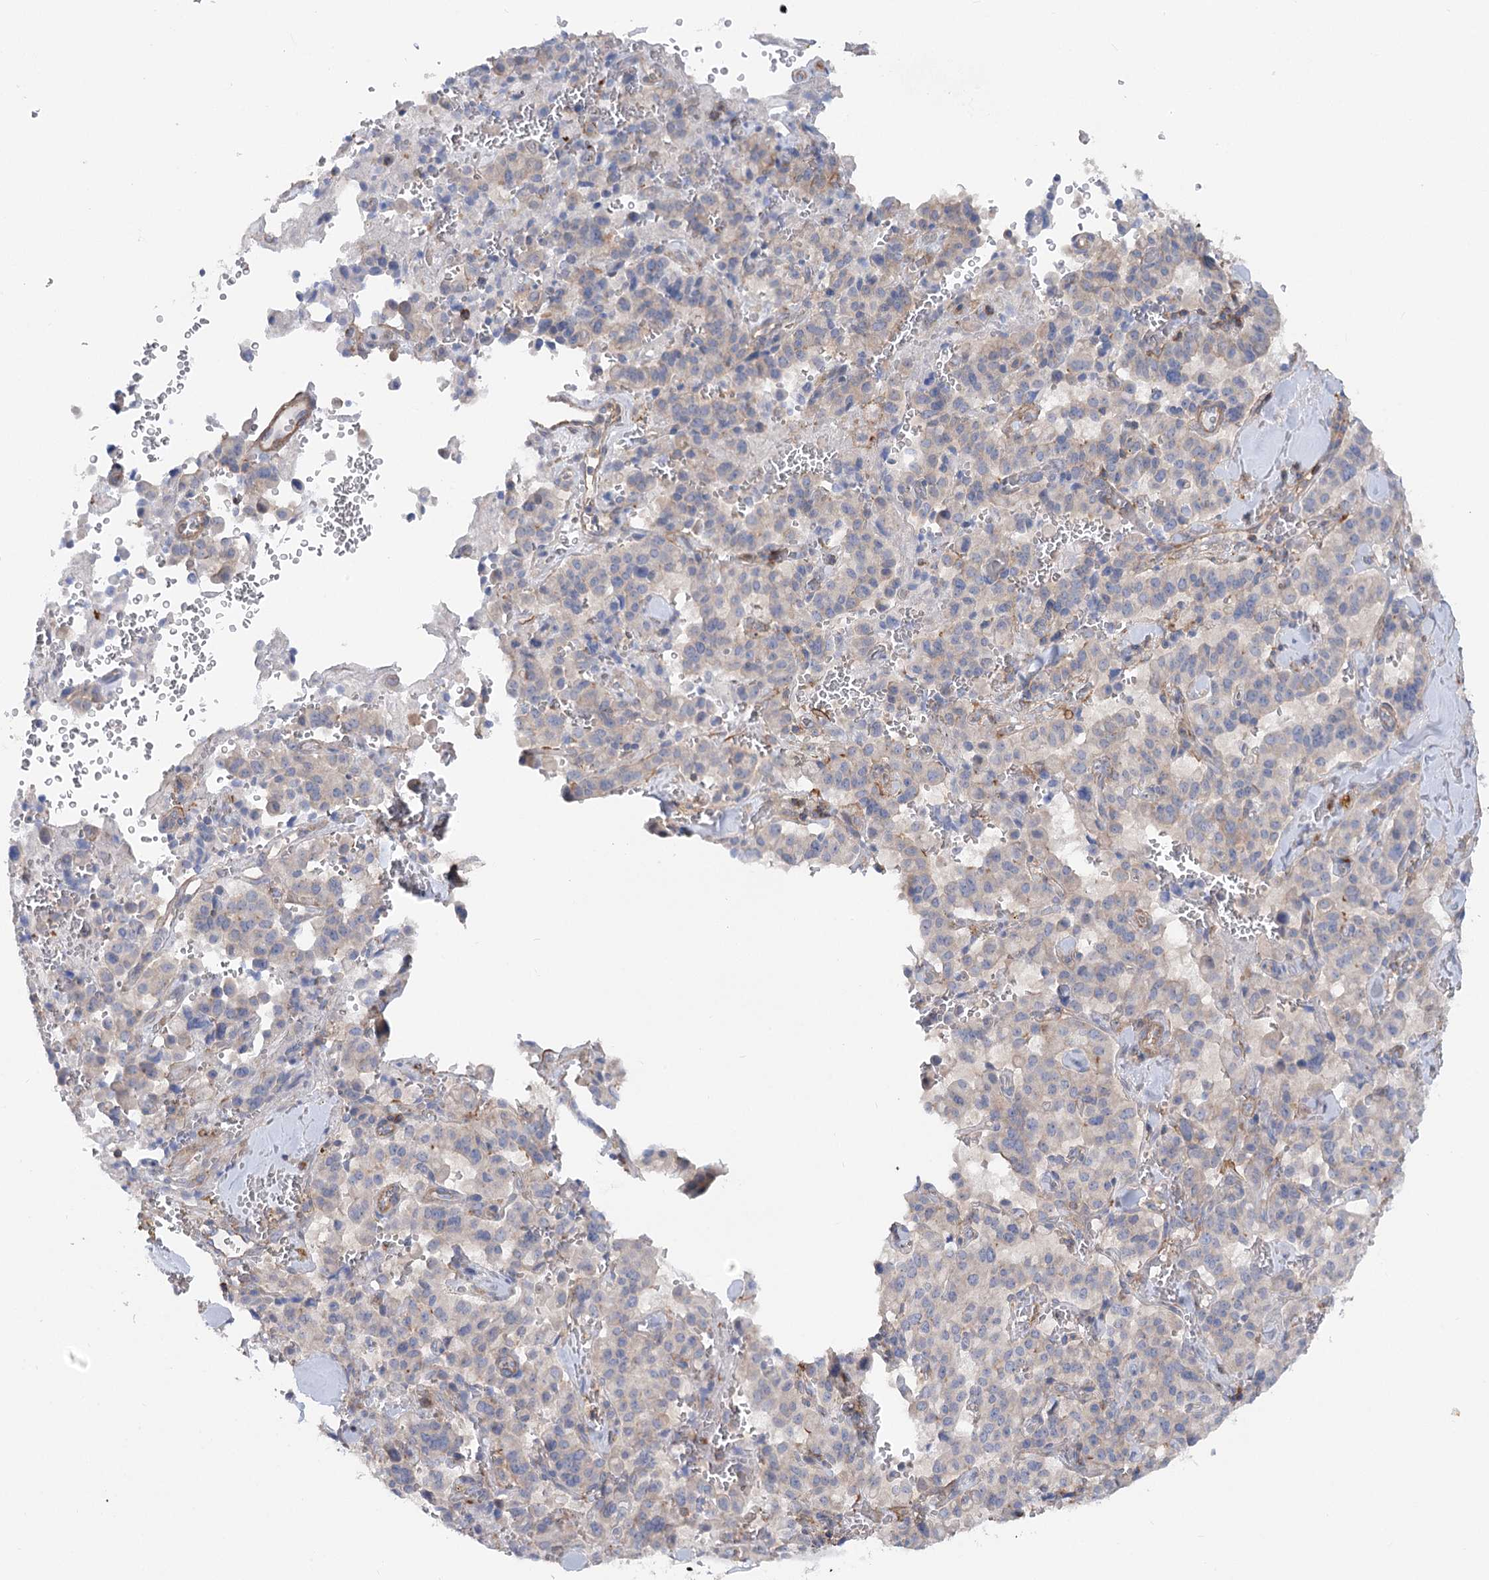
{"staining": {"intensity": "weak", "quantity": "<25%", "location": "cytoplasmic/membranous"}, "tissue": "pancreatic cancer", "cell_type": "Tumor cells", "image_type": "cancer", "snomed": [{"axis": "morphology", "description": "Adenocarcinoma, NOS"}, {"axis": "topography", "description": "Pancreas"}], "caption": "The IHC image has no significant expression in tumor cells of adenocarcinoma (pancreatic) tissue.", "gene": "LARP1B", "patient": {"sex": "male", "age": 65}}